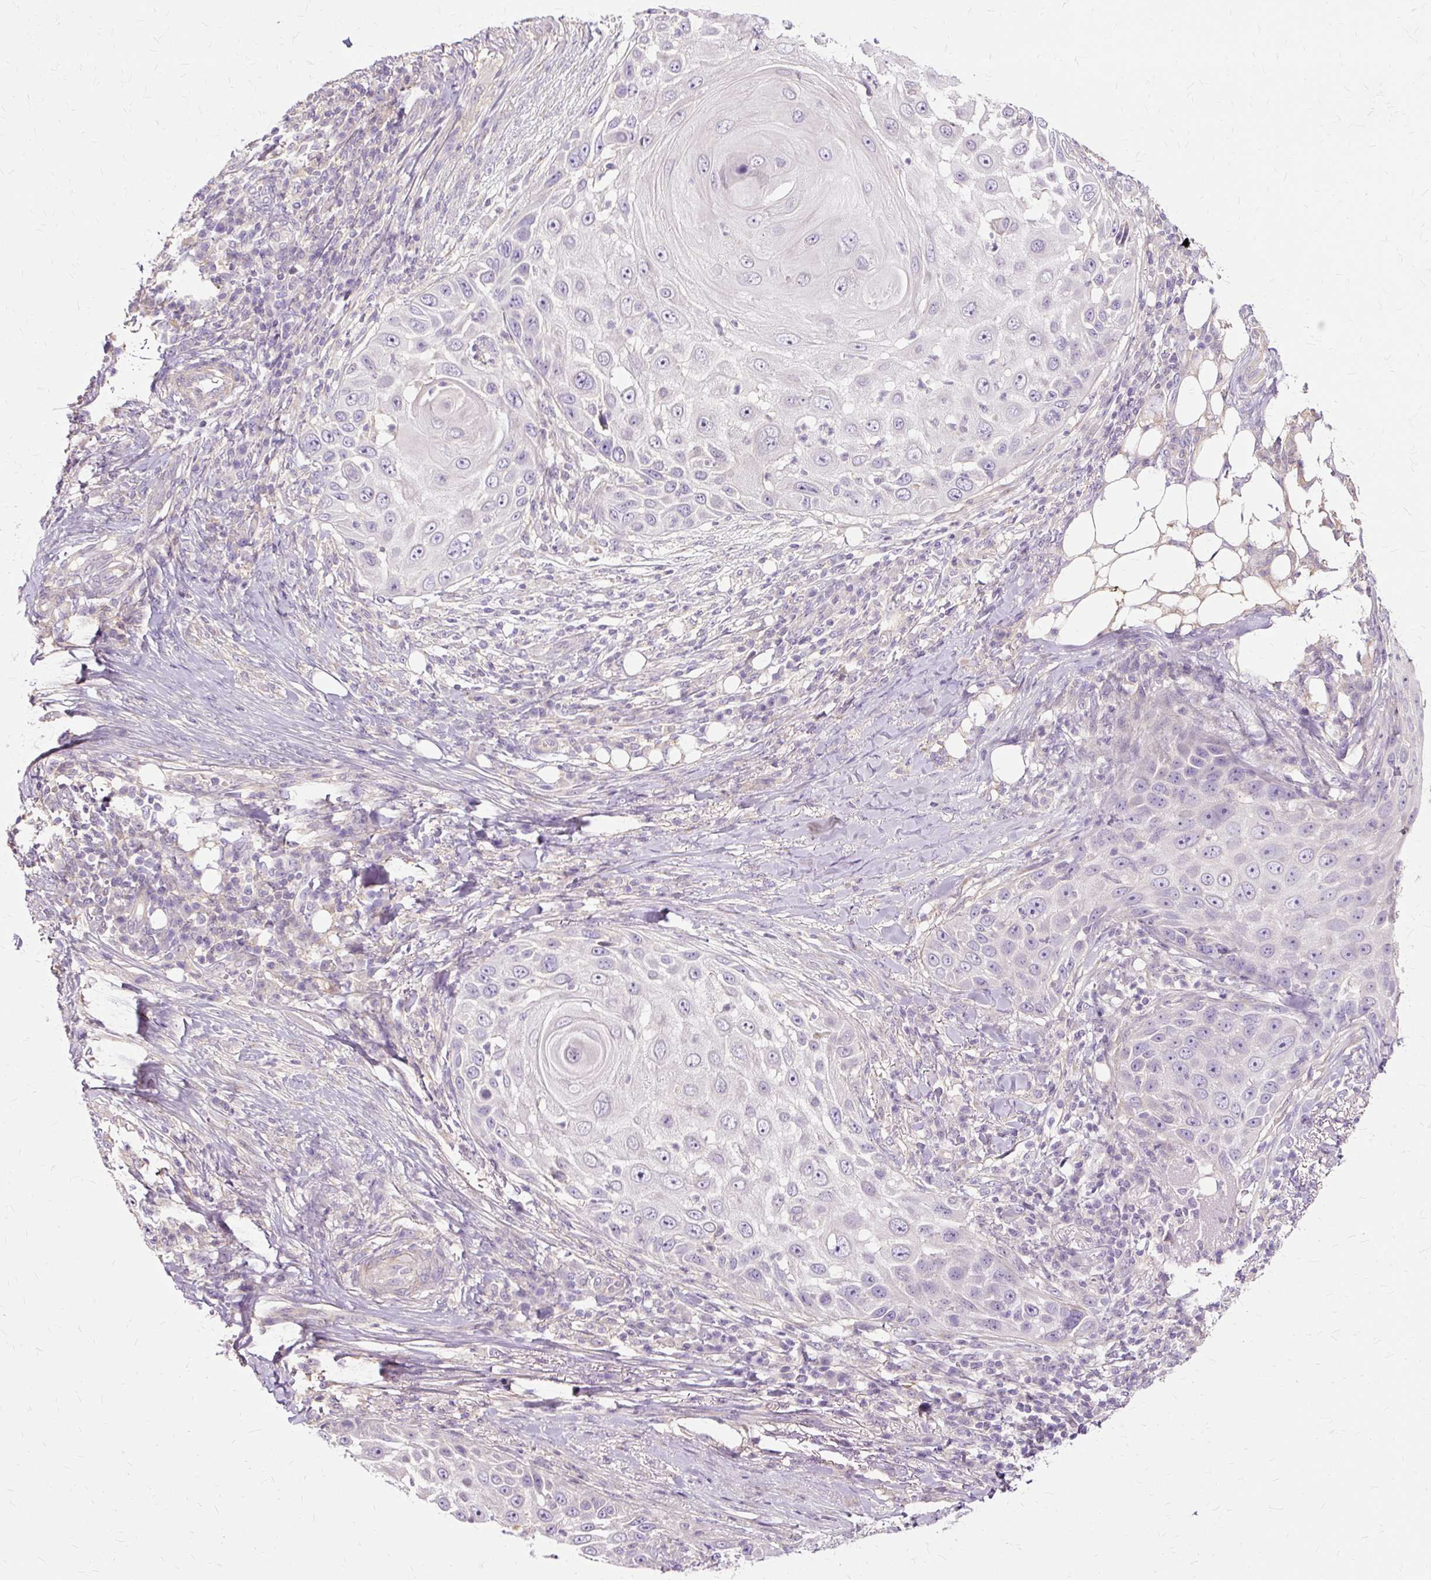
{"staining": {"intensity": "negative", "quantity": "none", "location": "none"}, "tissue": "skin cancer", "cell_type": "Tumor cells", "image_type": "cancer", "snomed": [{"axis": "morphology", "description": "Squamous cell carcinoma, NOS"}, {"axis": "topography", "description": "Skin"}], "caption": "Immunohistochemistry histopathology image of skin squamous cell carcinoma stained for a protein (brown), which reveals no expression in tumor cells. (DAB (3,3'-diaminobenzidine) IHC visualized using brightfield microscopy, high magnification).", "gene": "TSPAN8", "patient": {"sex": "female", "age": 44}}